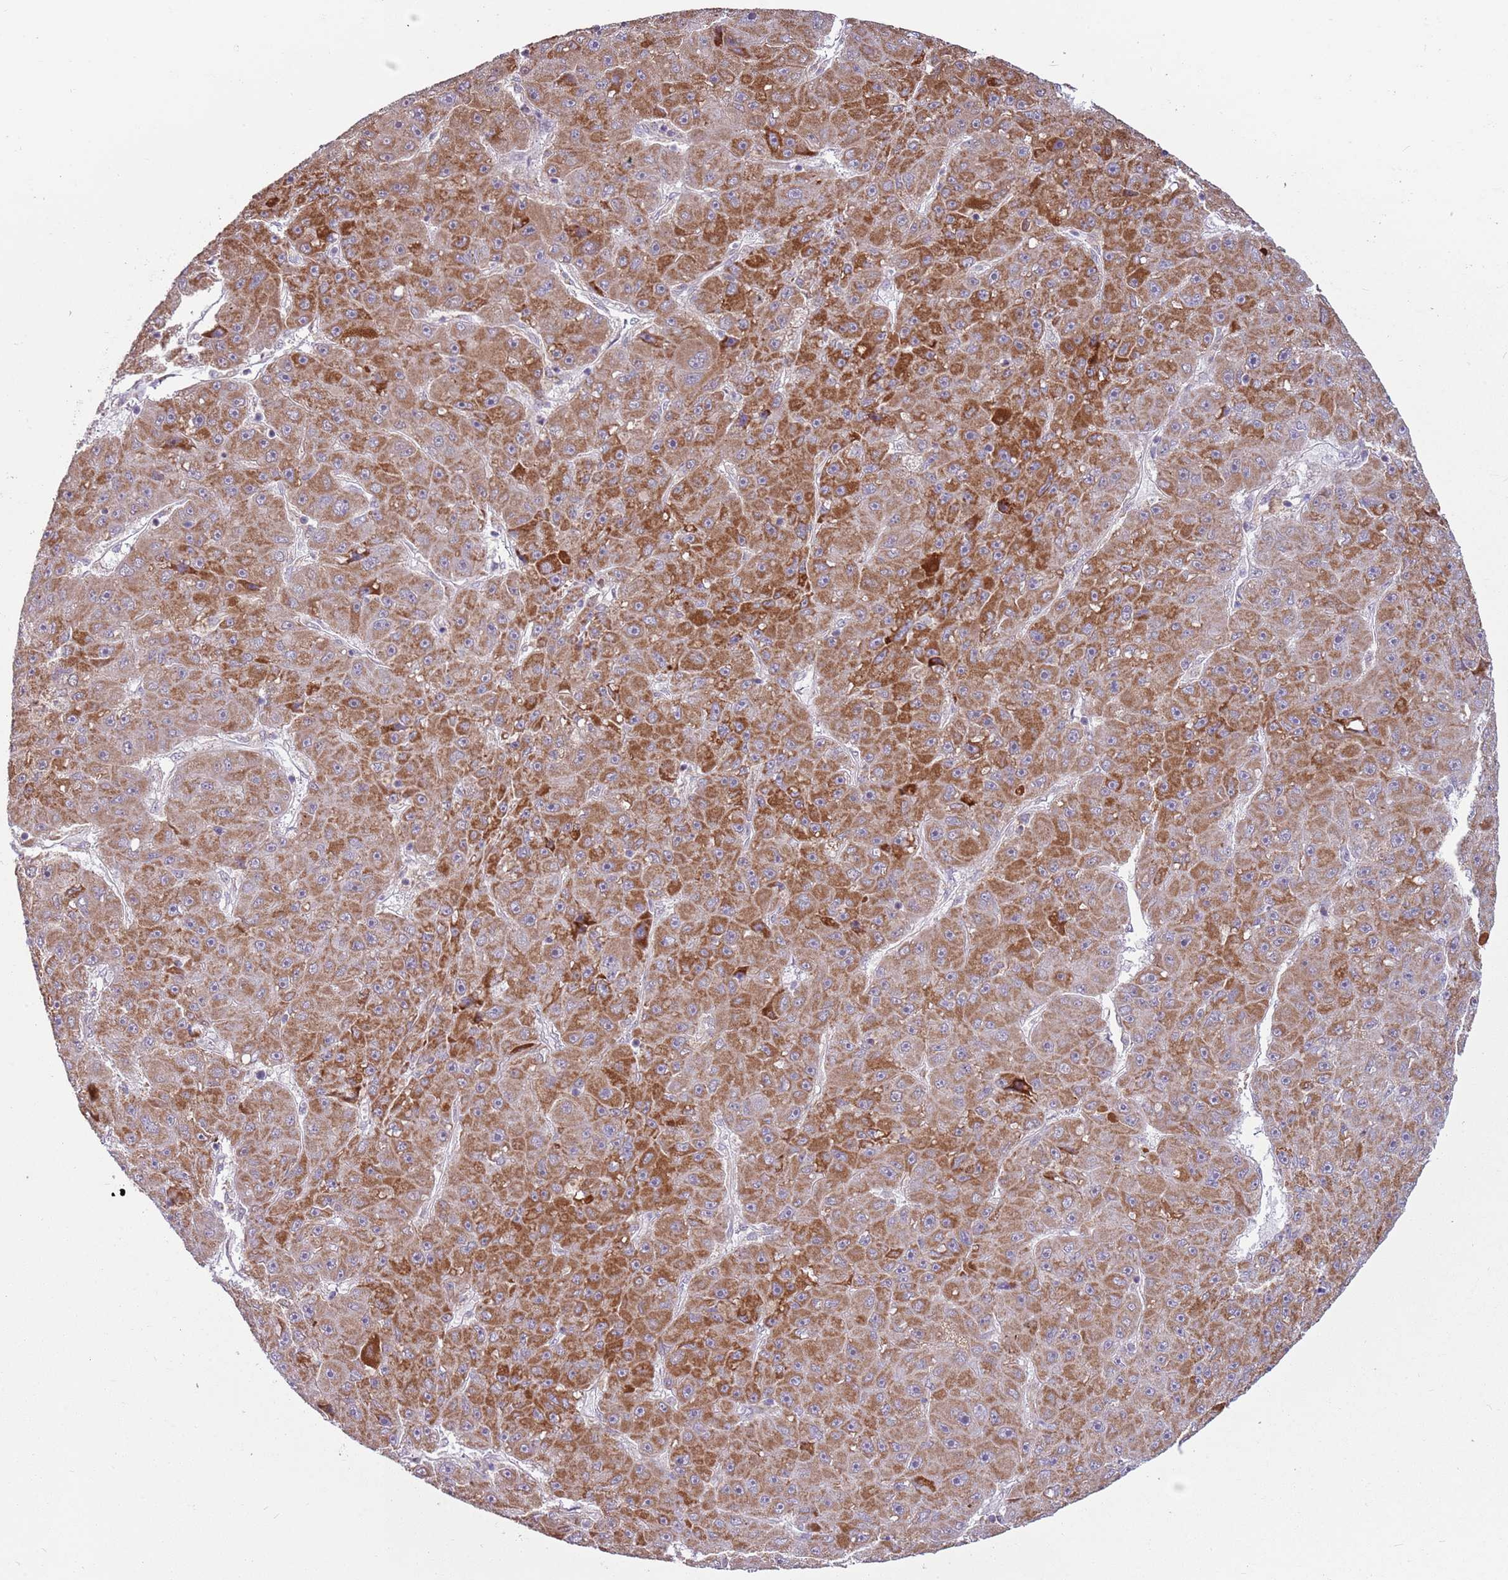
{"staining": {"intensity": "moderate", "quantity": ">75%", "location": "cytoplasmic/membranous"}, "tissue": "liver cancer", "cell_type": "Tumor cells", "image_type": "cancer", "snomed": [{"axis": "morphology", "description": "Carcinoma, Hepatocellular, NOS"}, {"axis": "topography", "description": "Liver"}], "caption": "A histopathology image showing moderate cytoplasmic/membranous expression in approximately >75% of tumor cells in liver hepatocellular carcinoma, as visualized by brown immunohistochemical staining.", "gene": "MLLT11", "patient": {"sex": "male", "age": 67}}